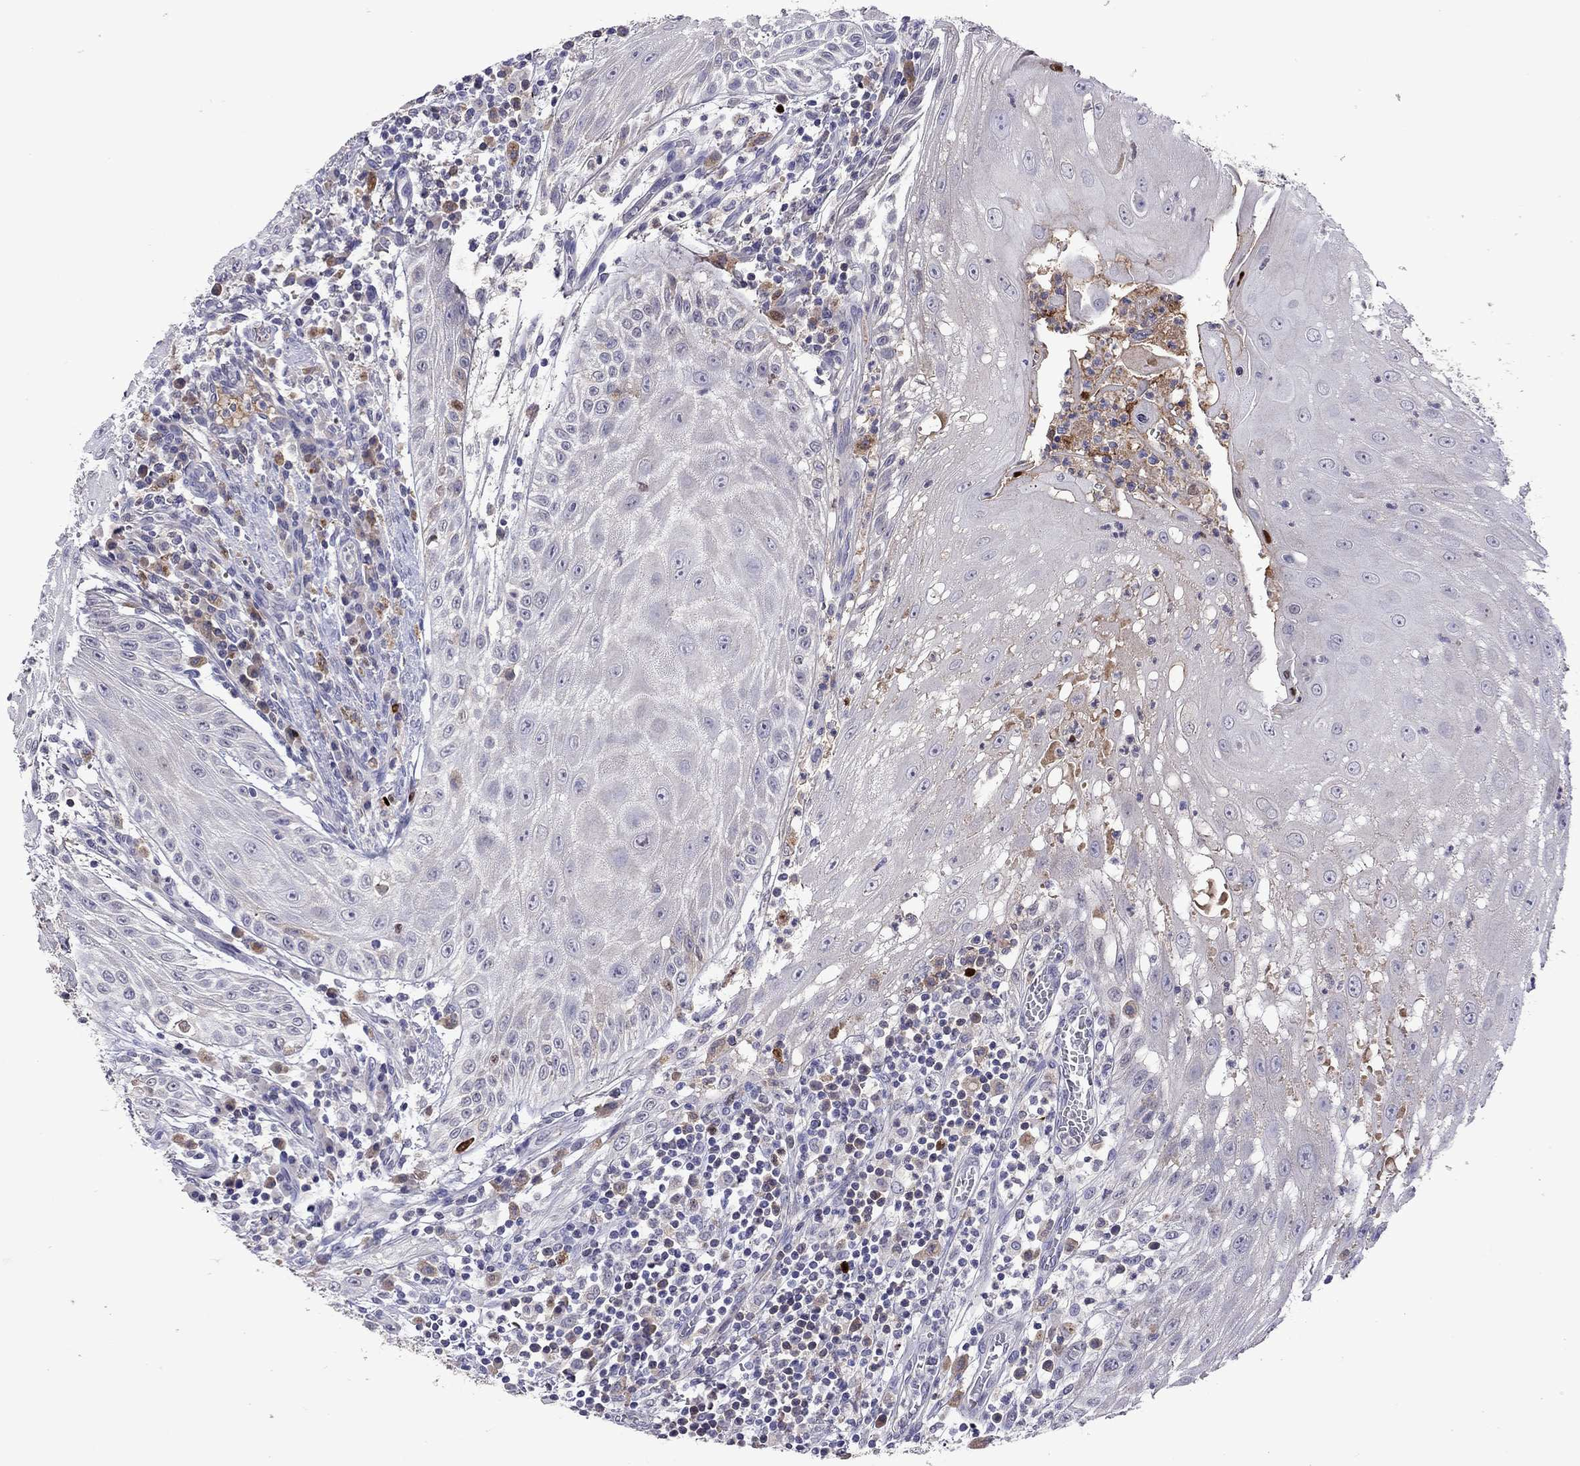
{"staining": {"intensity": "negative", "quantity": "none", "location": "none"}, "tissue": "head and neck cancer", "cell_type": "Tumor cells", "image_type": "cancer", "snomed": [{"axis": "morphology", "description": "Squamous cell carcinoma, NOS"}, {"axis": "topography", "description": "Oral tissue"}, {"axis": "topography", "description": "Head-Neck"}], "caption": "Immunohistochemistry (IHC) histopathology image of neoplastic tissue: squamous cell carcinoma (head and neck) stained with DAB shows no significant protein staining in tumor cells.", "gene": "SERPINA3", "patient": {"sex": "male", "age": 58}}